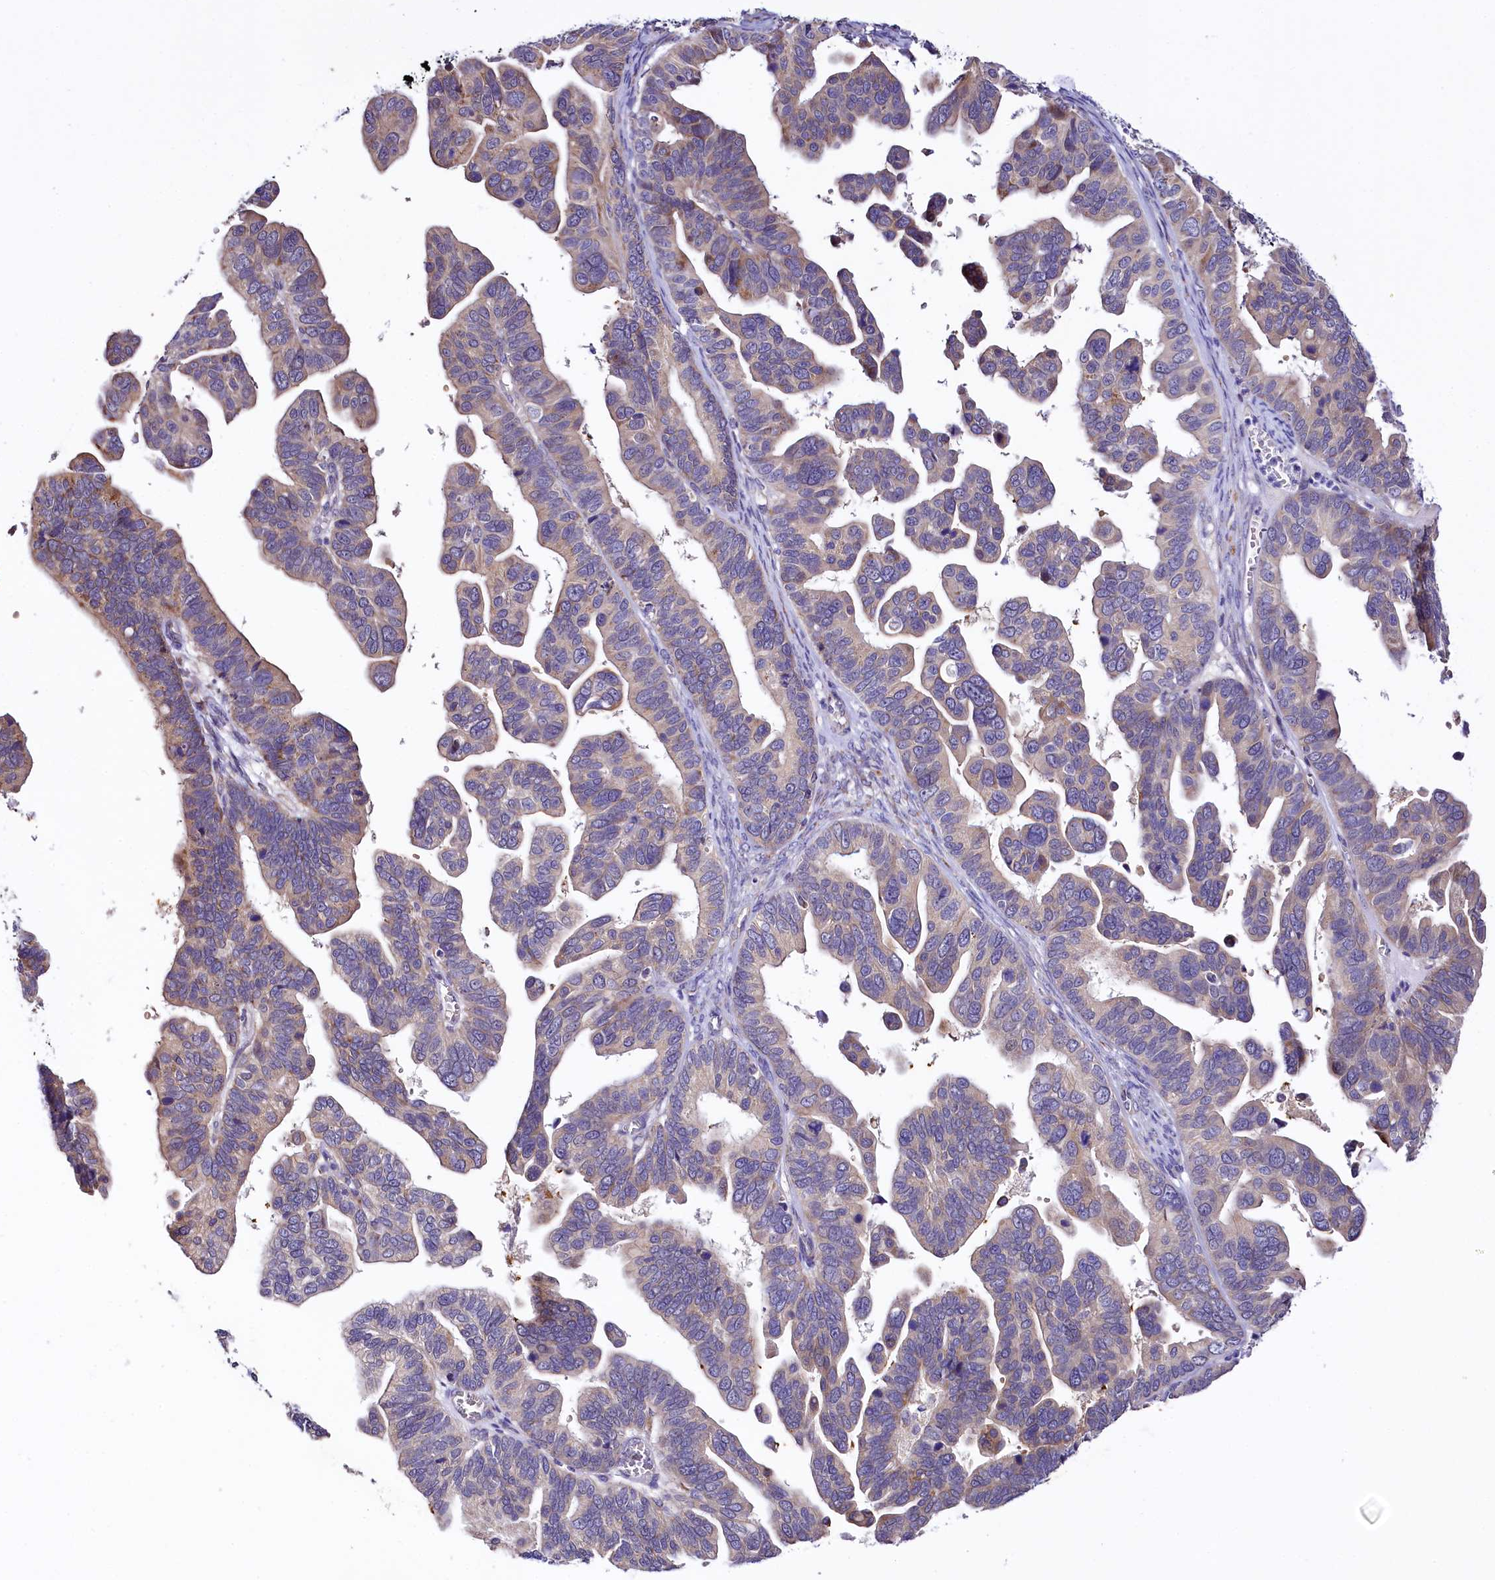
{"staining": {"intensity": "moderate", "quantity": ">75%", "location": "cytoplasmic/membranous"}, "tissue": "ovarian cancer", "cell_type": "Tumor cells", "image_type": "cancer", "snomed": [{"axis": "morphology", "description": "Cystadenocarcinoma, serous, NOS"}, {"axis": "topography", "description": "Ovary"}], "caption": "Immunohistochemical staining of human ovarian cancer displays medium levels of moderate cytoplasmic/membranous protein positivity in approximately >75% of tumor cells.", "gene": "CEP295", "patient": {"sex": "female", "age": 56}}